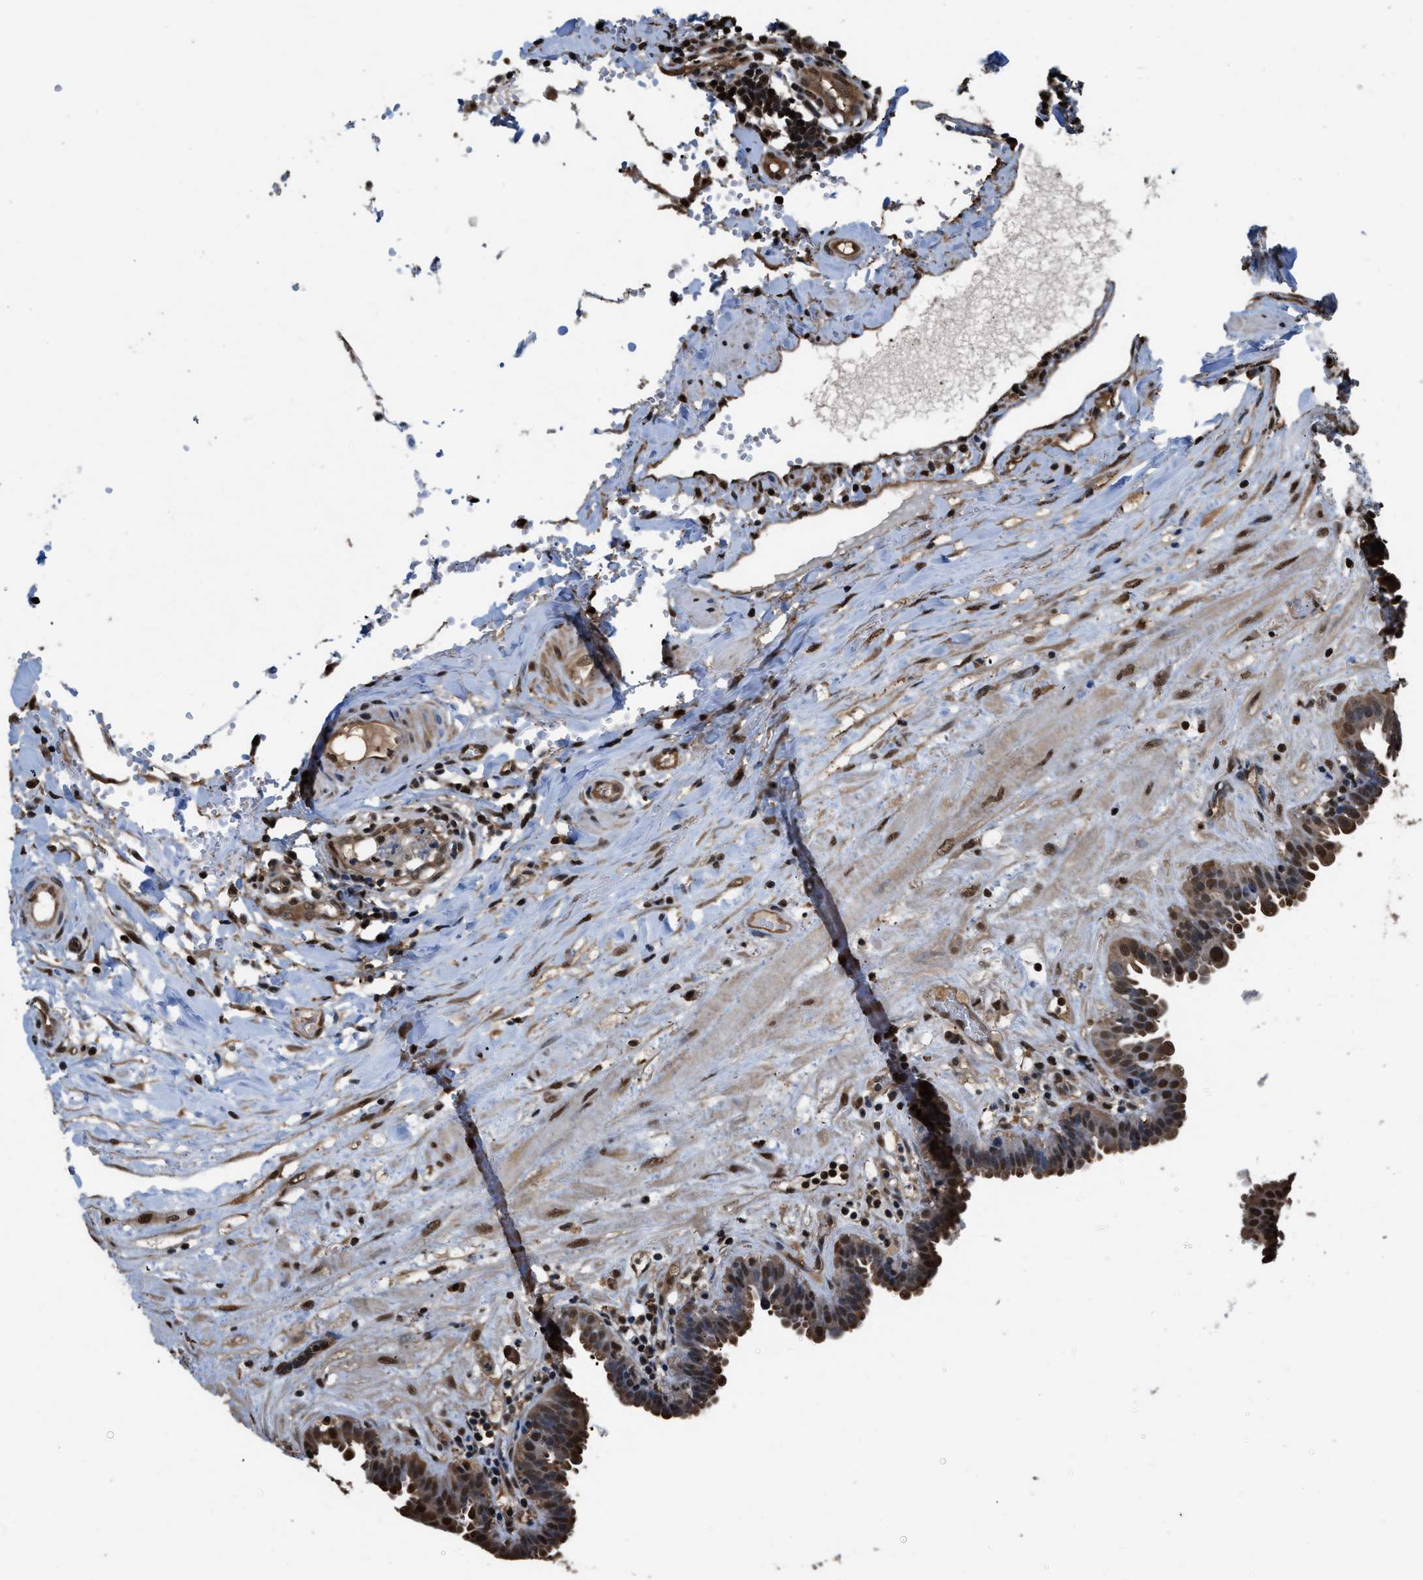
{"staining": {"intensity": "moderate", "quantity": ">75%", "location": "cytoplasmic/membranous,nuclear"}, "tissue": "fallopian tube", "cell_type": "Glandular cells", "image_type": "normal", "snomed": [{"axis": "morphology", "description": "Normal tissue, NOS"}, {"axis": "topography", "description": "Fallopian tube"}, {"axis": "topography", "description": "Placenta"}], "caption": "A photomicrograph showing moderate cytoplasmic/membranous,nuclear staining in about >75% of glandular cells in benign fallopian tube, as visualized by brown immunohistochemical staining.", "gene": "FNTA", "patient": {"sex": "female", "age": 32}}